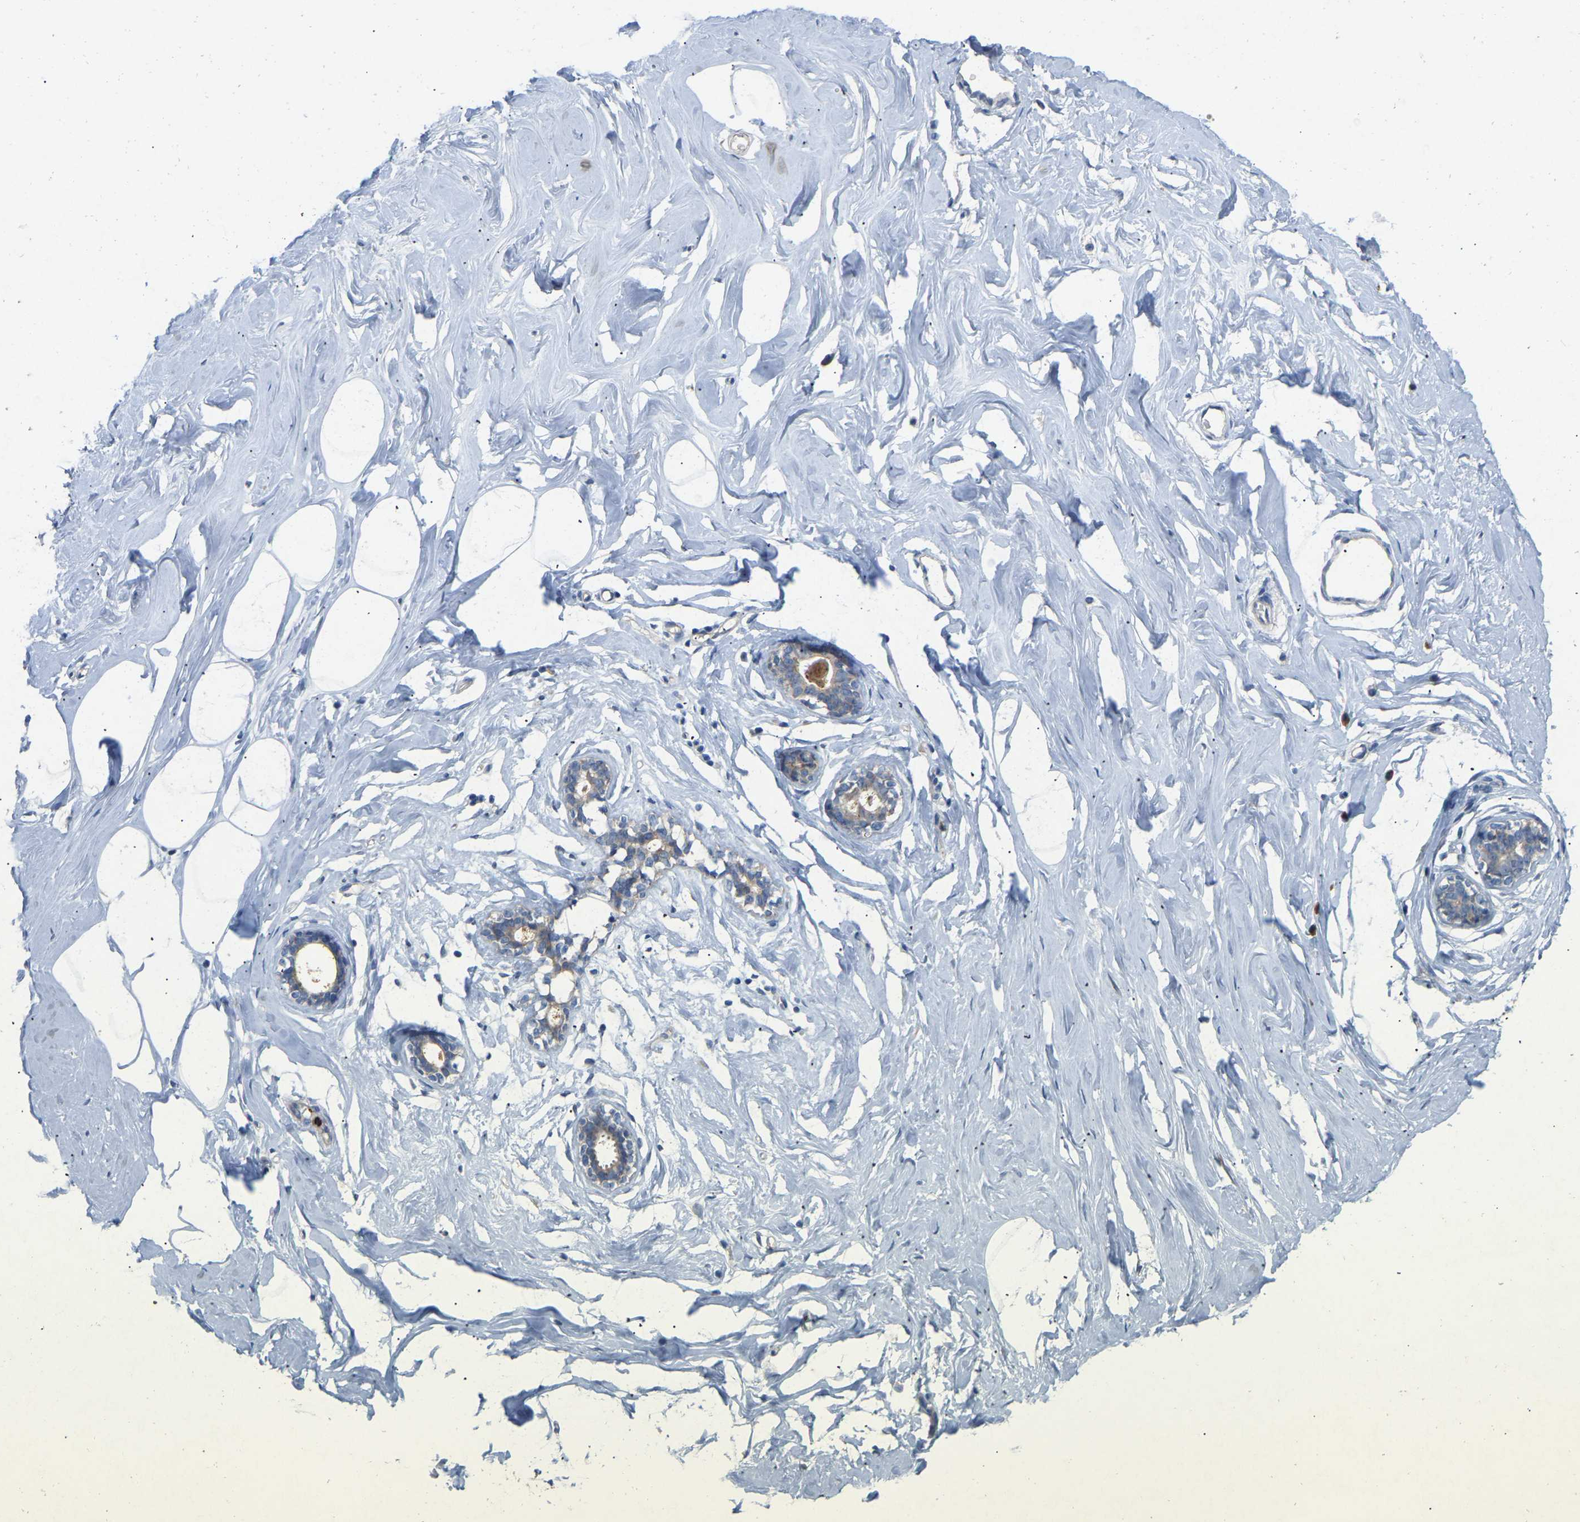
{"staining": {"intensity": "negative", "quantity": "none", "location": "none"}, "tissue": "adipose tissue", "cell_type": "Adipocytes", "image_type": "normal", "snomed": [{"axis": "morphology", "description": "Normal tissue, NOS"}, {"axis": "morphology", "description": "Fibrosis, NOS"}, {"axis": "topography", "description": "Breast"}, {"axis": "topography", "description": "Adipose tissue"}], "caption": "High magnification brightfield microscopy of normal adipose tissue stained with DAB (brown) and counterstained with hematoxylin (blue): adipocytes show no significant positivity. (Stains: DAB (3,3'-diaminobenzidine) immunohistochemistry with hematoxylin counter stain, Microscopy: brightfield microscopy at high magnification).", "gene": "RHEB", "patient": {"sex": "female", "age": 39}}